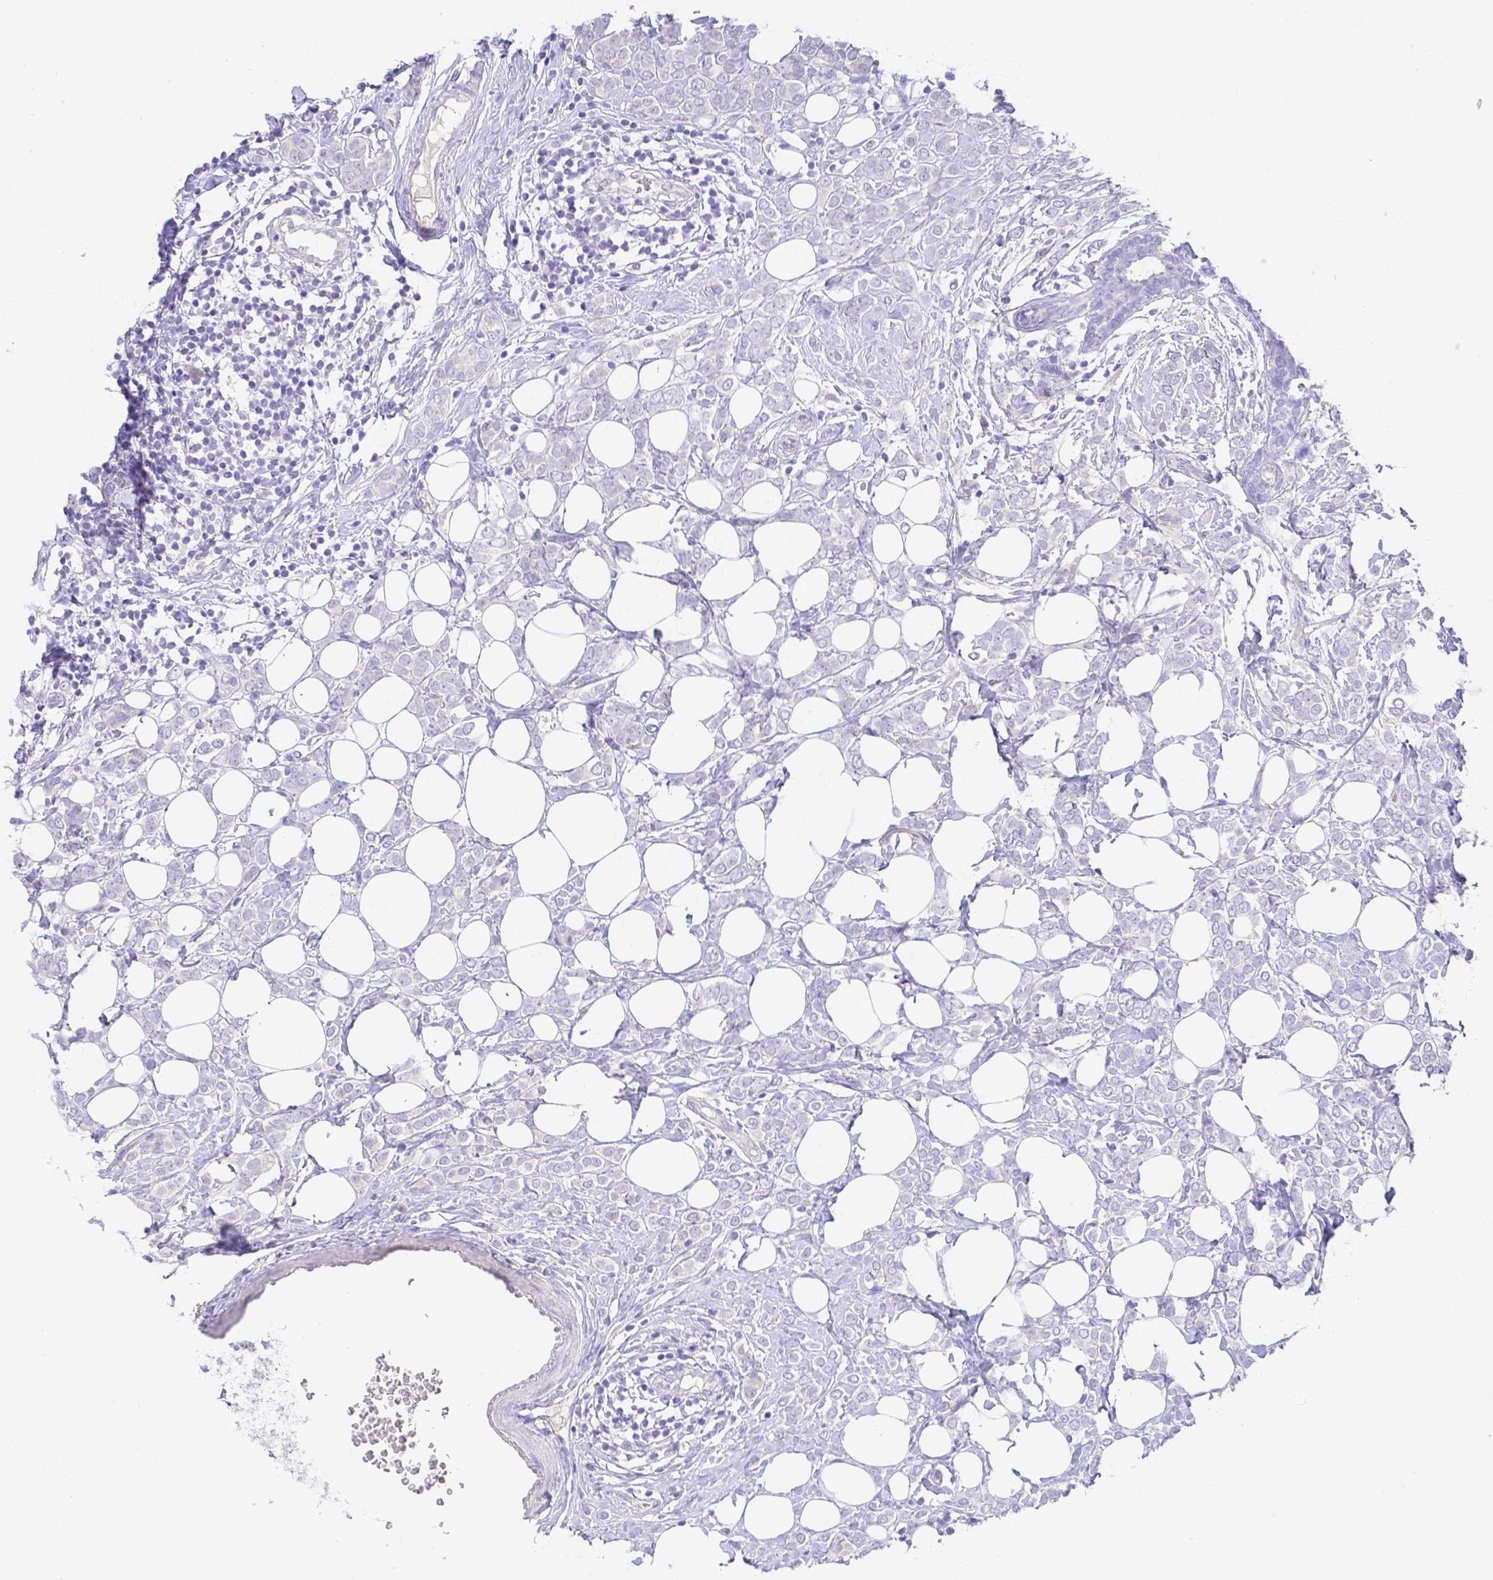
{"staining": {"intensity": "negative", "quantity": "none", "location": "none"}, "tissue": "breast cancer", "cell_type": "Tumor cells", "image_type": "cancer", "snomed": [{"axis": "morphology", "description": "Lobular carcinoma"}, {"axis": "topography", "description": "Breast"}], "caption": "Immunohistochemistry (IHC) of breast lobular carcinoma shows no expression in tumor cells.", "gene": "ZG16B", "patient": {"sex": "female", "age": 49}}